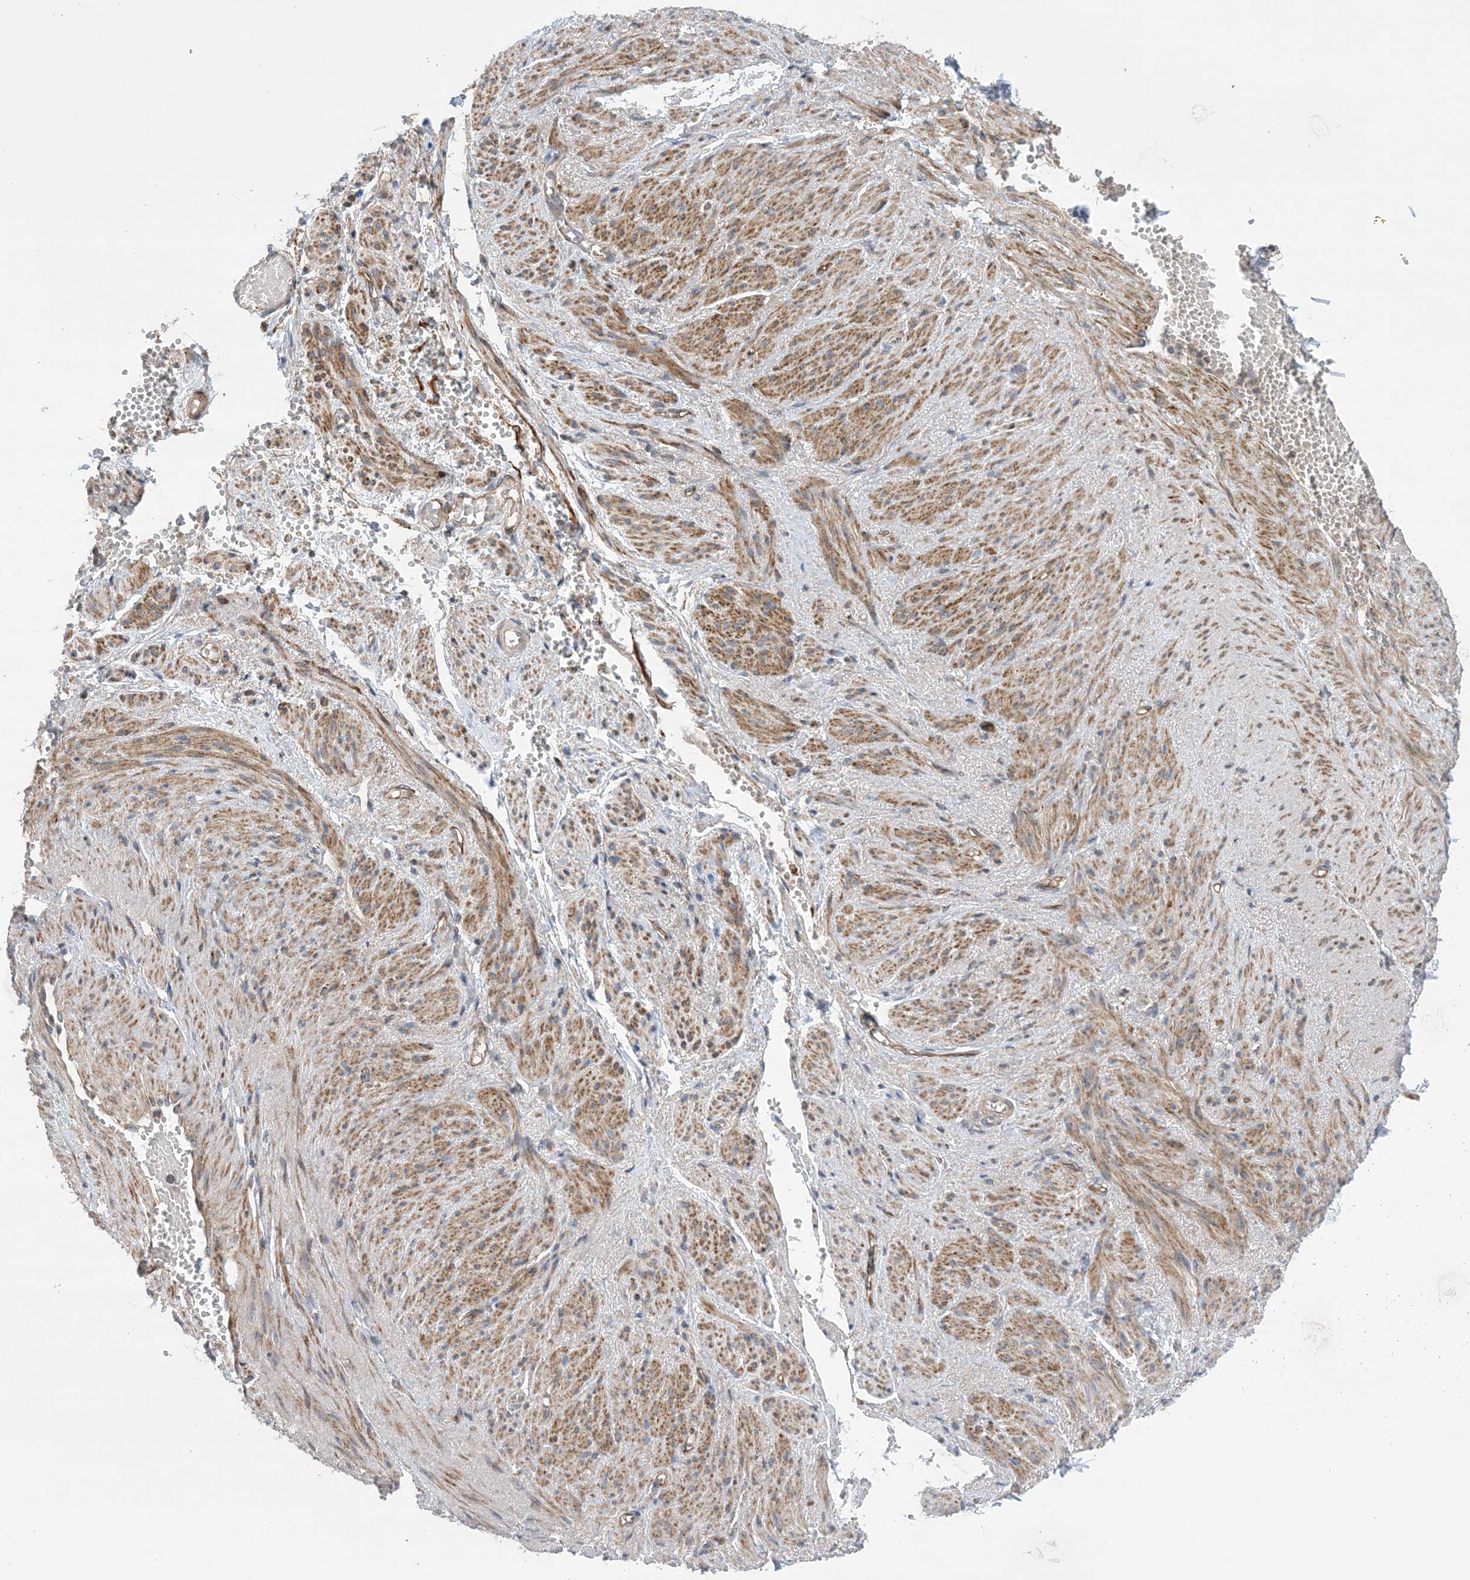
{"staining": {"intensity": "negative", "quantity": "none", "location": "none"}, "tissue": "adipose tissue", "cell_type": "Adipocytes", "image_type": "normal", "snomed": [{"axis": "morphology", "description": "Normal tissue, NOS"}, {"axis": "topography", "description": "Smooth muscle"}, {"axis": "topography", "description": "Peripheral nerve tissue"}], "caption": "The photomicrograph displays no staining of adipocytes in benign adipose tissue.", "gene": "CLEC16A", "patient": {"sex": "female", "age": 39}}